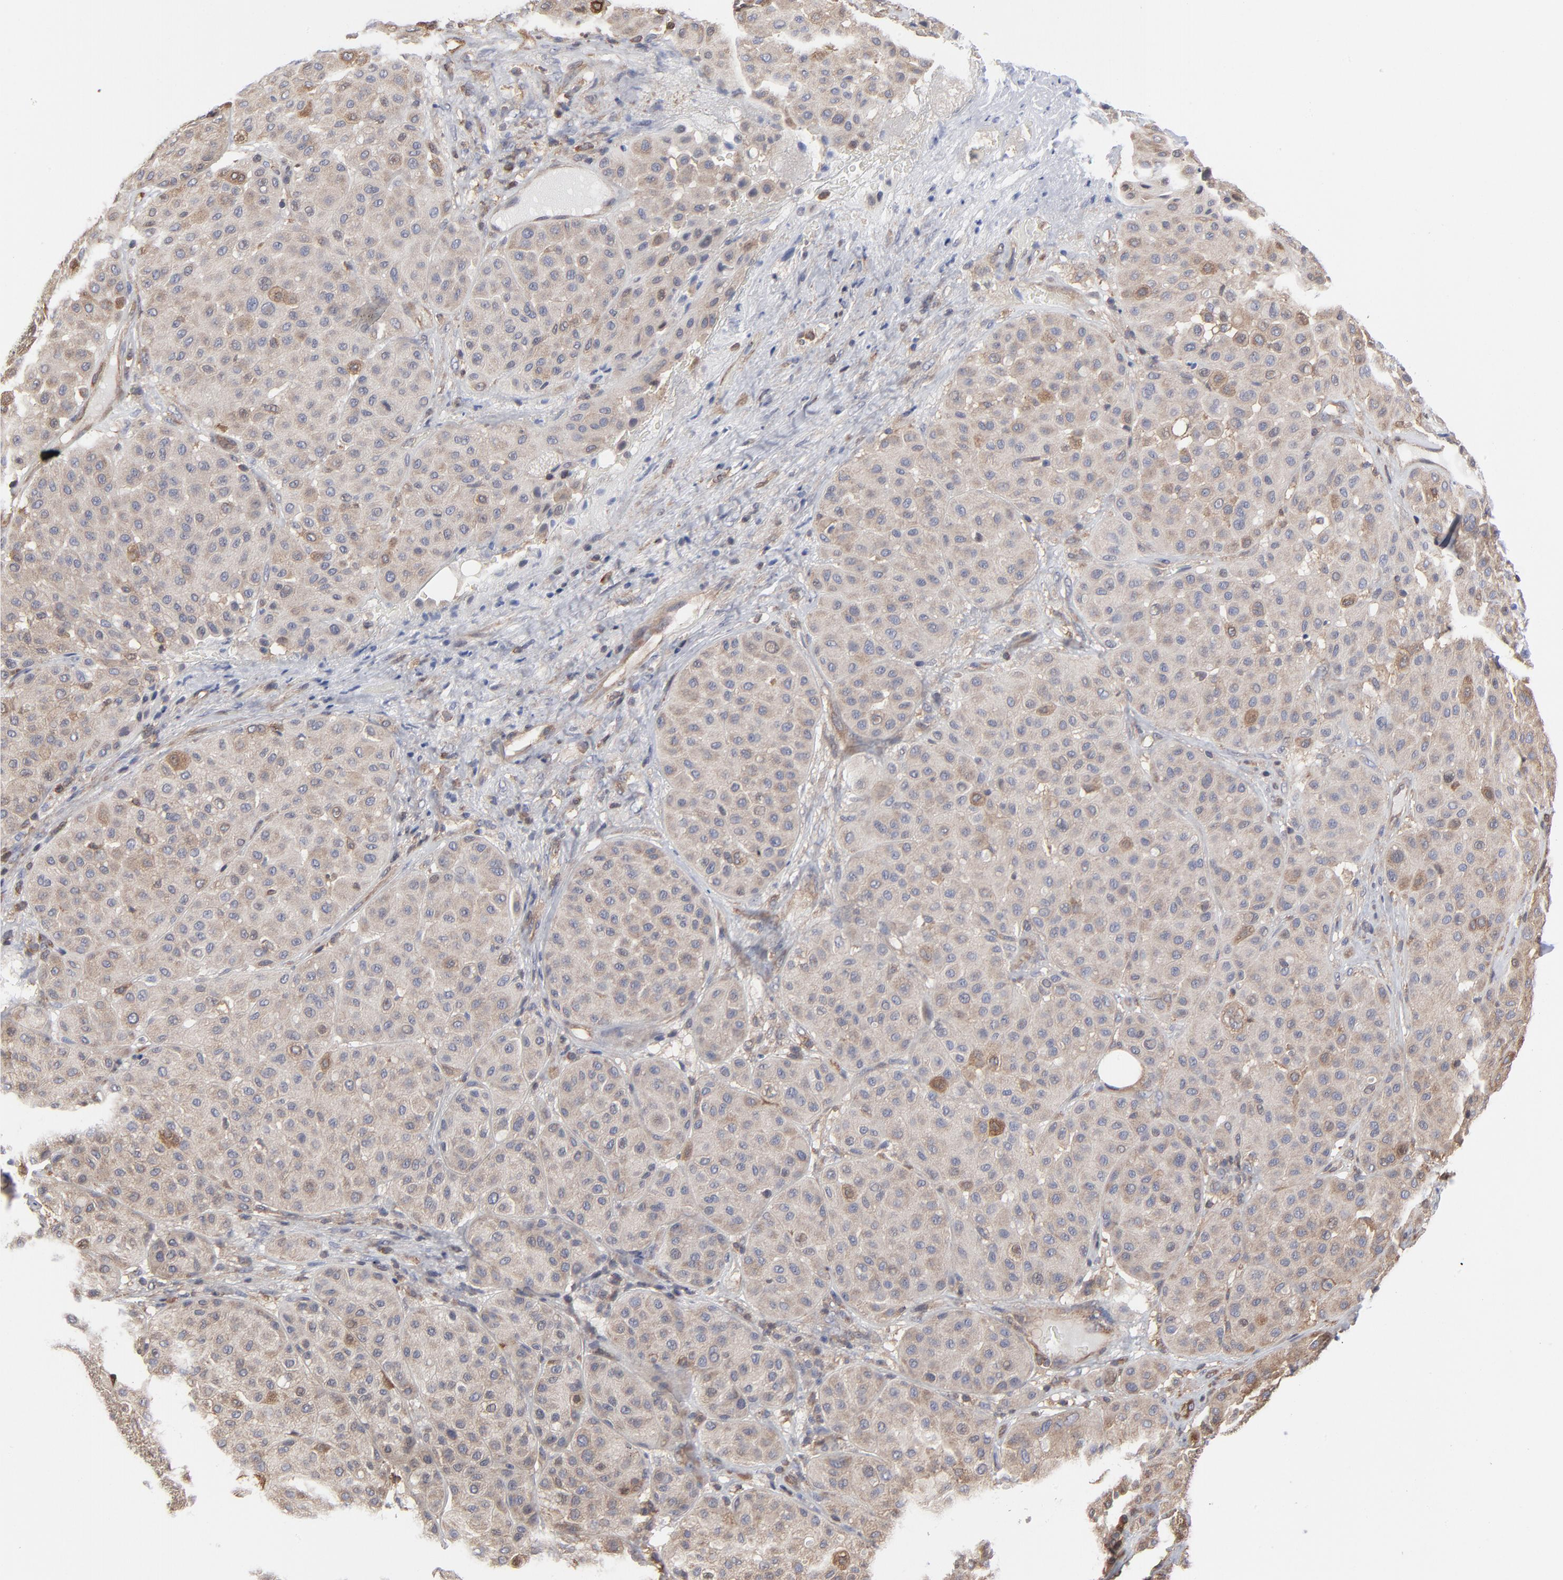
{"staining": {"intensity": "weak", "quantity": ">75%", "location": "cytoplasmic/membranous"}, "tissue": "melanoma", "cell_type": "Tumor cells", "image_type": "cancer", "snomed": [{"axis": "morphology", "description": "Normal tissue, NOS"}, {"axis": "morphology", "description": "Malignant melanoma, Metastatic site"}, {"axis": "topography", "description": "Skin"}], "caption": "Immunohistochemistry histopathology image of neoplastic tissue: melanoma stained using immunohistochemistry demonstrates low levels of weak protein expression localized specifically in the cytoplasmic/membranous of tumor cells, appearing as a cytoplasmic/membranous brown color.", "gene": "MAP2K1", "patient": {"sex": "male", "age": 41}}